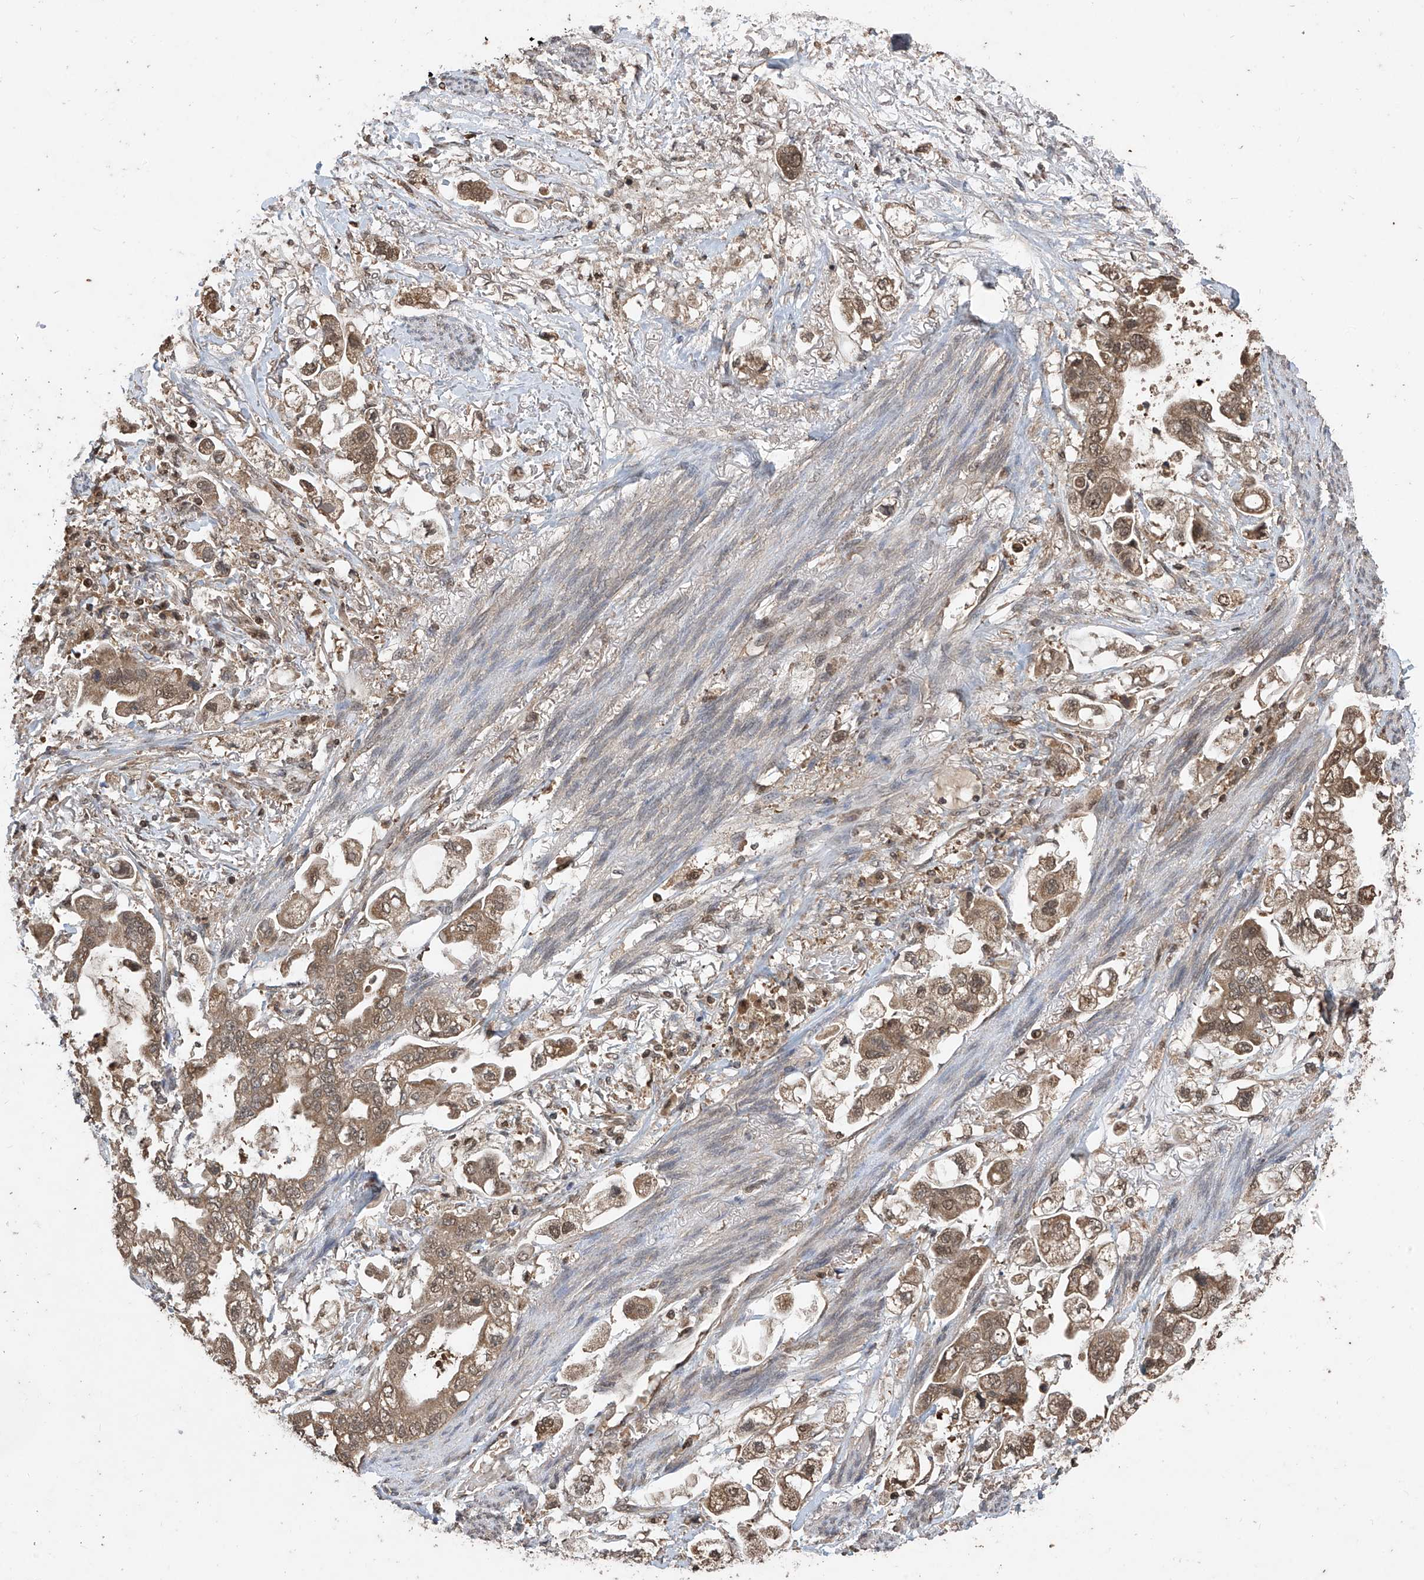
{"staining": {"intensity": "moderate", "quantity": ">75%", "location": "cytoplasmic/membranous,nuclear"}, "tissue": "stomach cancer", "cell_type": "Tumor cells", "image_type": "cancer", "snomed": [{"axis": "morphology", "description": "Adenocarcinoma, NOS"}, {"axis": "topography", "description": "Stomach"}], "caption": "A micrograph of human stomach cancer stained for a protein exhibits moderate cytoplasmic/membranous and nuclear brown staining in tumor cells. (DAB IHC with brightfield microscopy, high magnification).", "gene": "PNPT1", "patient": {"sex": "male", "age": 62}}